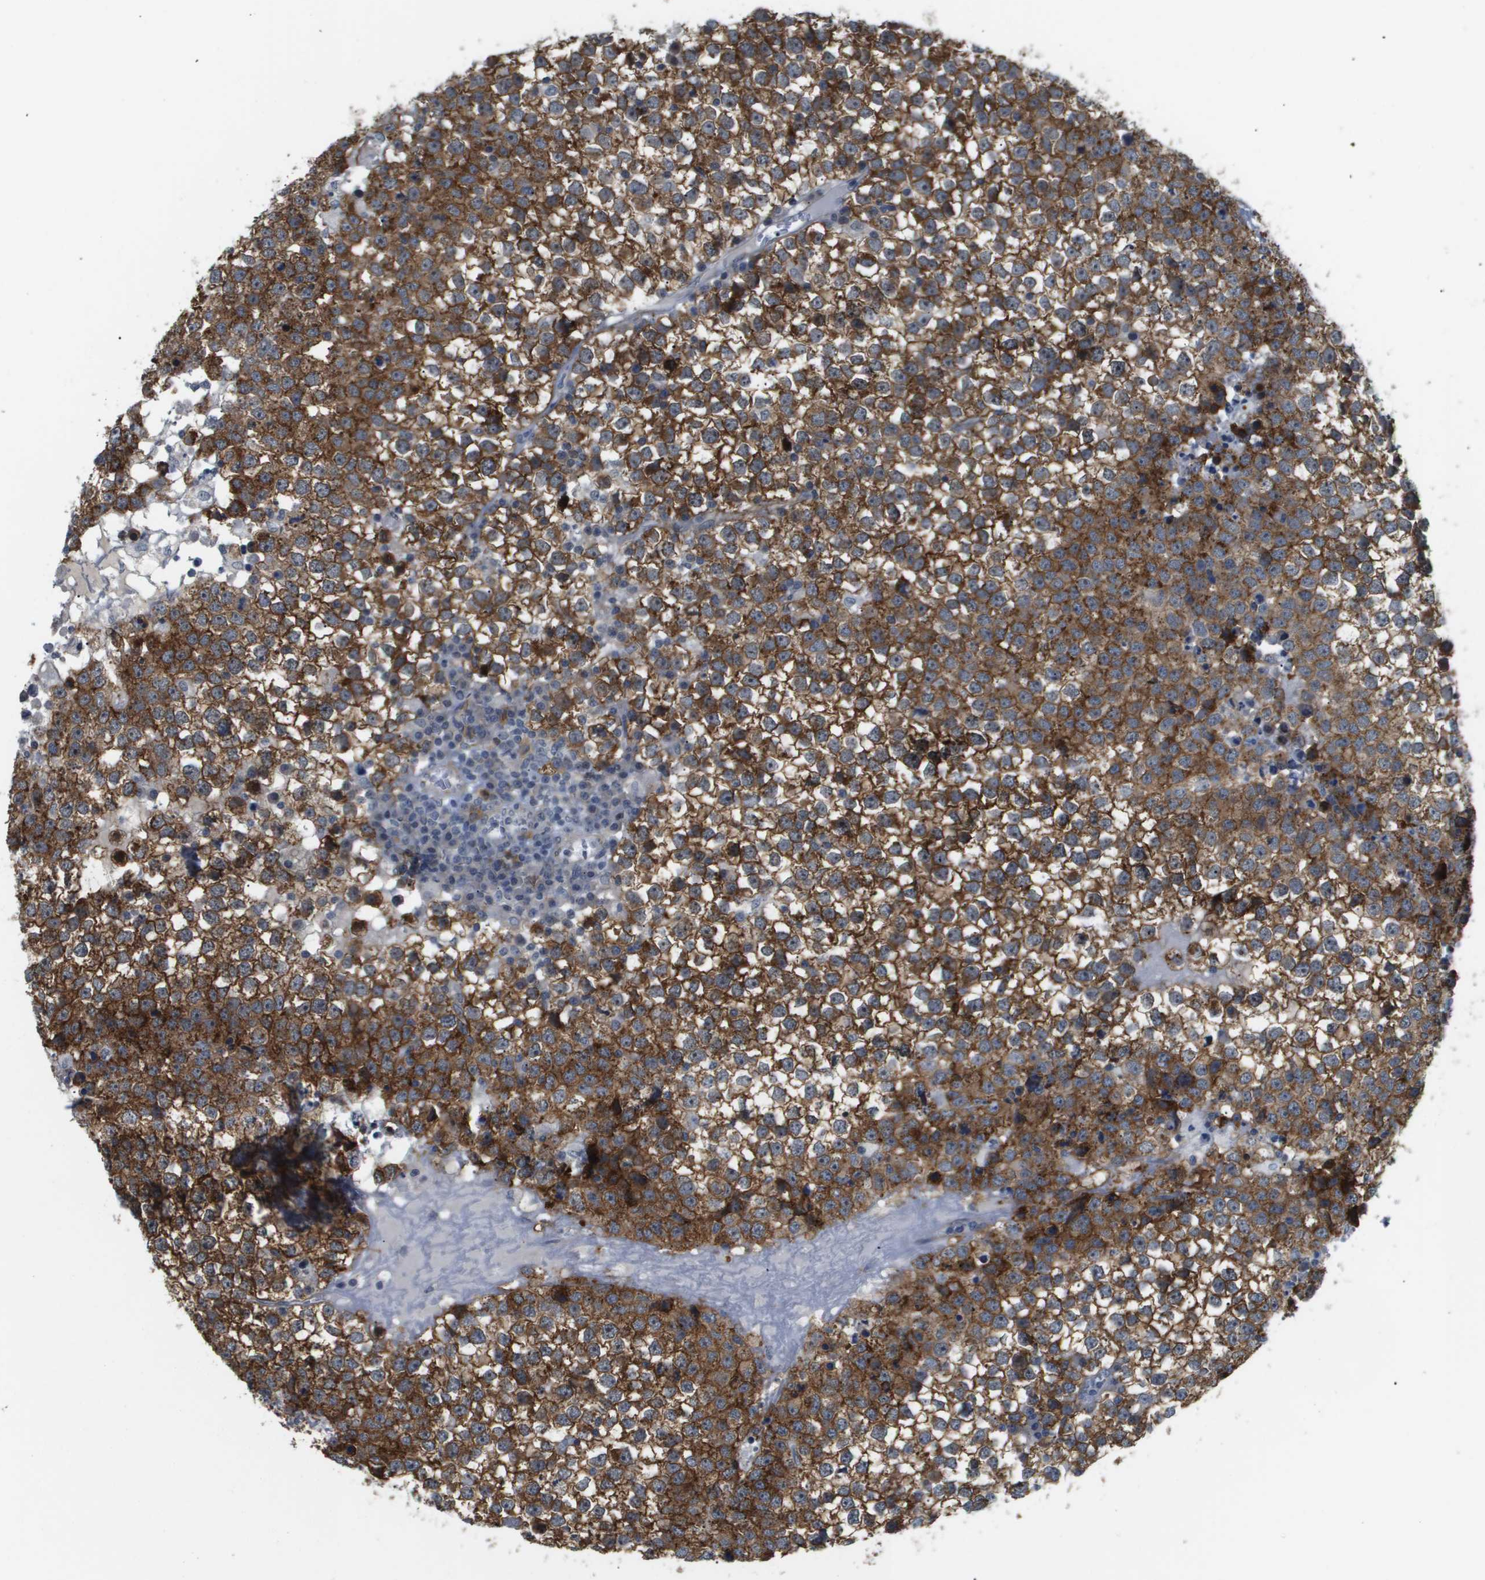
{"staining": {"intensity": "strong", "quantity": ">75%", "location": "cytoplasmic/membranous"}, "tissue": "testis cancer", "cell_type": "Tumor cells", "image_type": "cancer", "snomed": [{"axis": "morphology", "description": "Seminoma, NOS"}, {"axis": "topography", "description": "Testis"}], "caption": "Seminoma (testis) stained with DAB (3,3'-diaminobenzidine) IHC shows high levels of strong cytoplasmic/membranous positivity in approximately >75% of tumor cells. (DAB (3,3'-diaminobenzidine) IHC with brightfield microscopy, high magnification).", "gene": "OTUD5", "patient": {"sex": "male", "age": 65}}